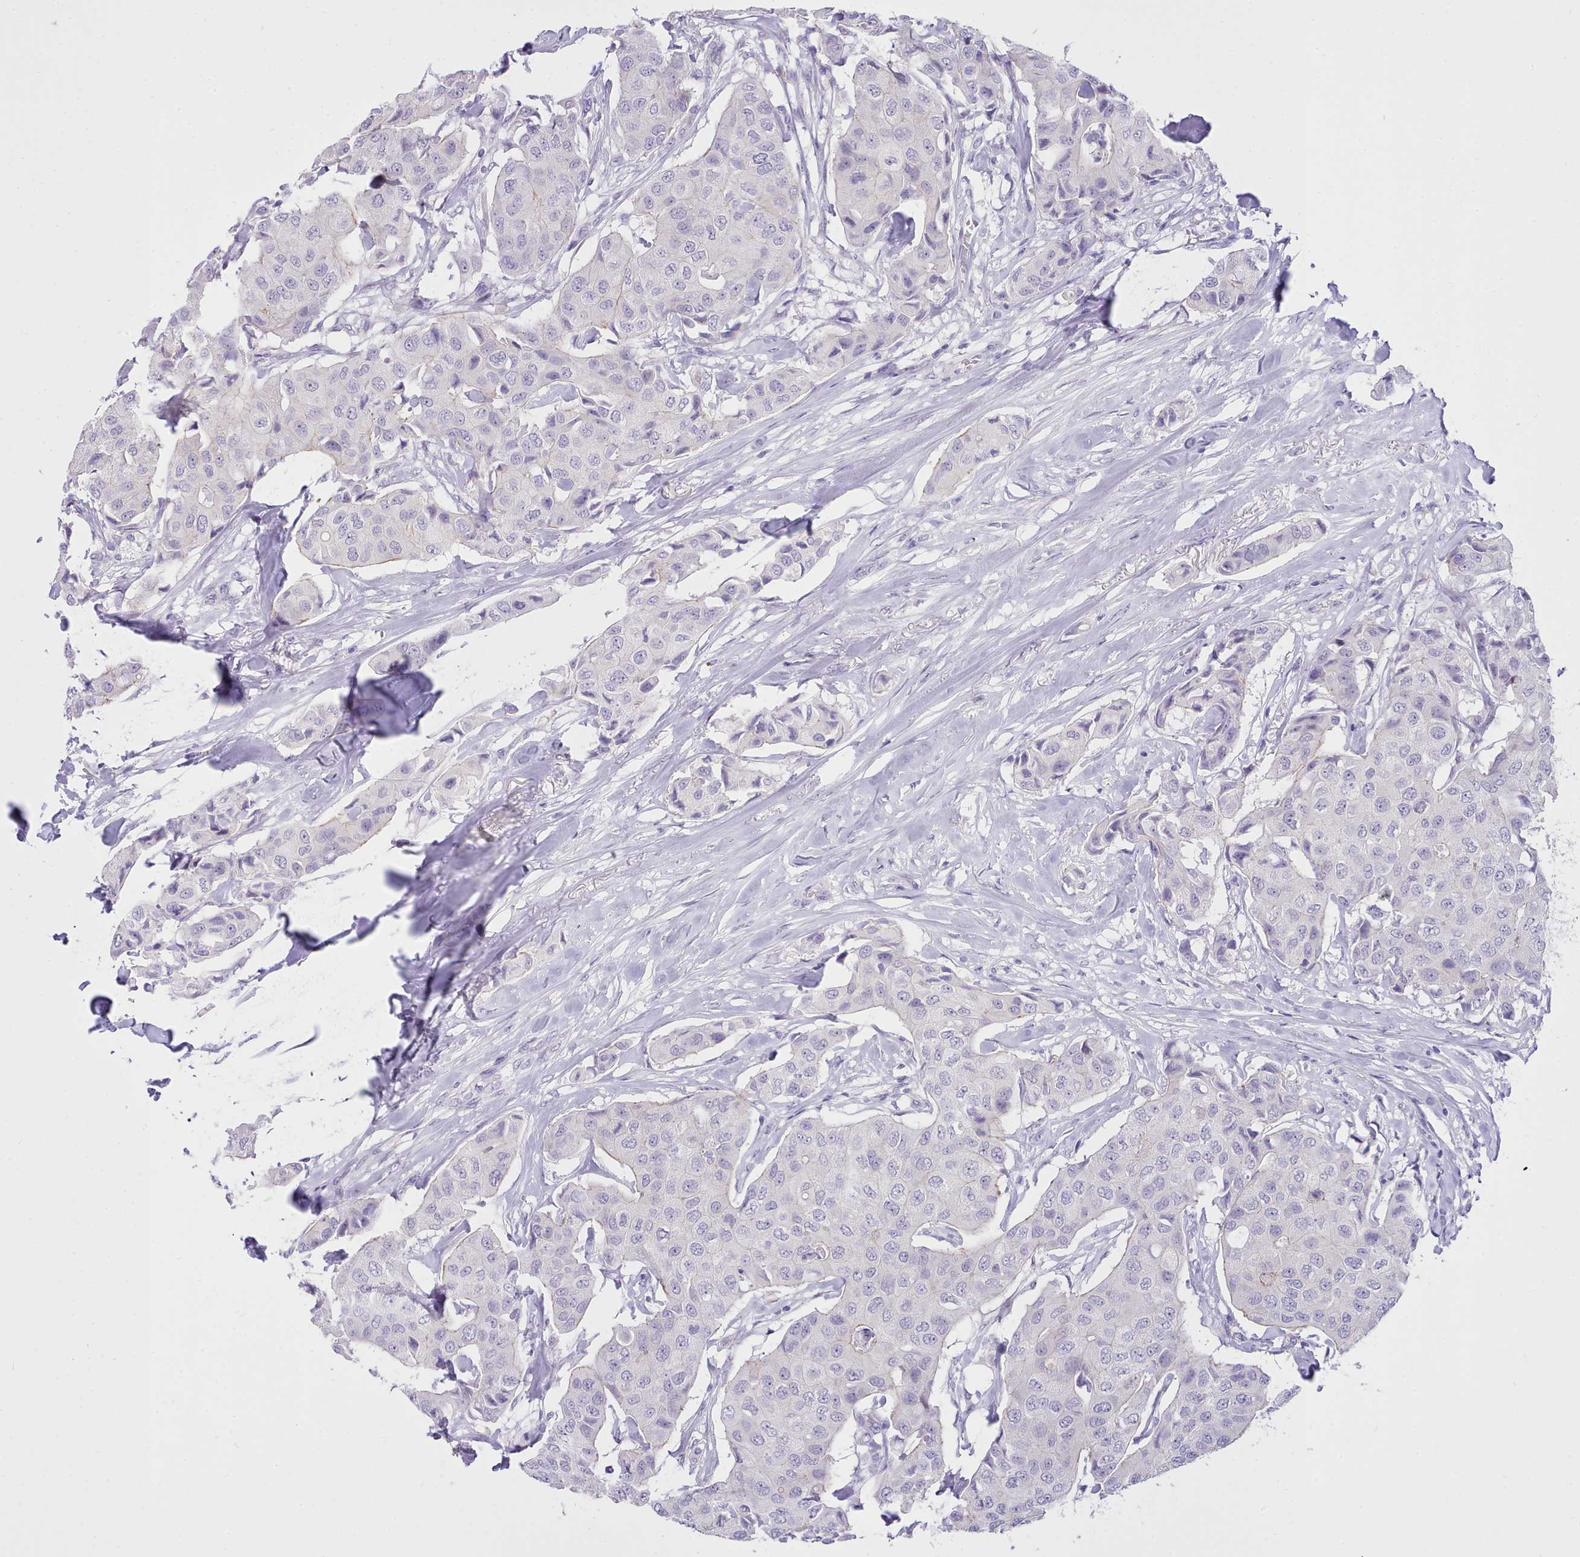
{"staining": {"intensity": "negative", "quantity": "none", "location": "none"}, "tissue": "breast cancer", "cell_type": "Tumor cells", "image_type": "cancer", "snomed": [{"axis": "morphology", "description": "Duct carcinoma"}, {"axis": "topography", "description": "Breast"}], "caption": "Protein analysis of breast intraductal carcinoma reveals no significant expression in tumor cells.", "gene": "LRRC37A", "patient": {"sex": "female", "age": 80}}